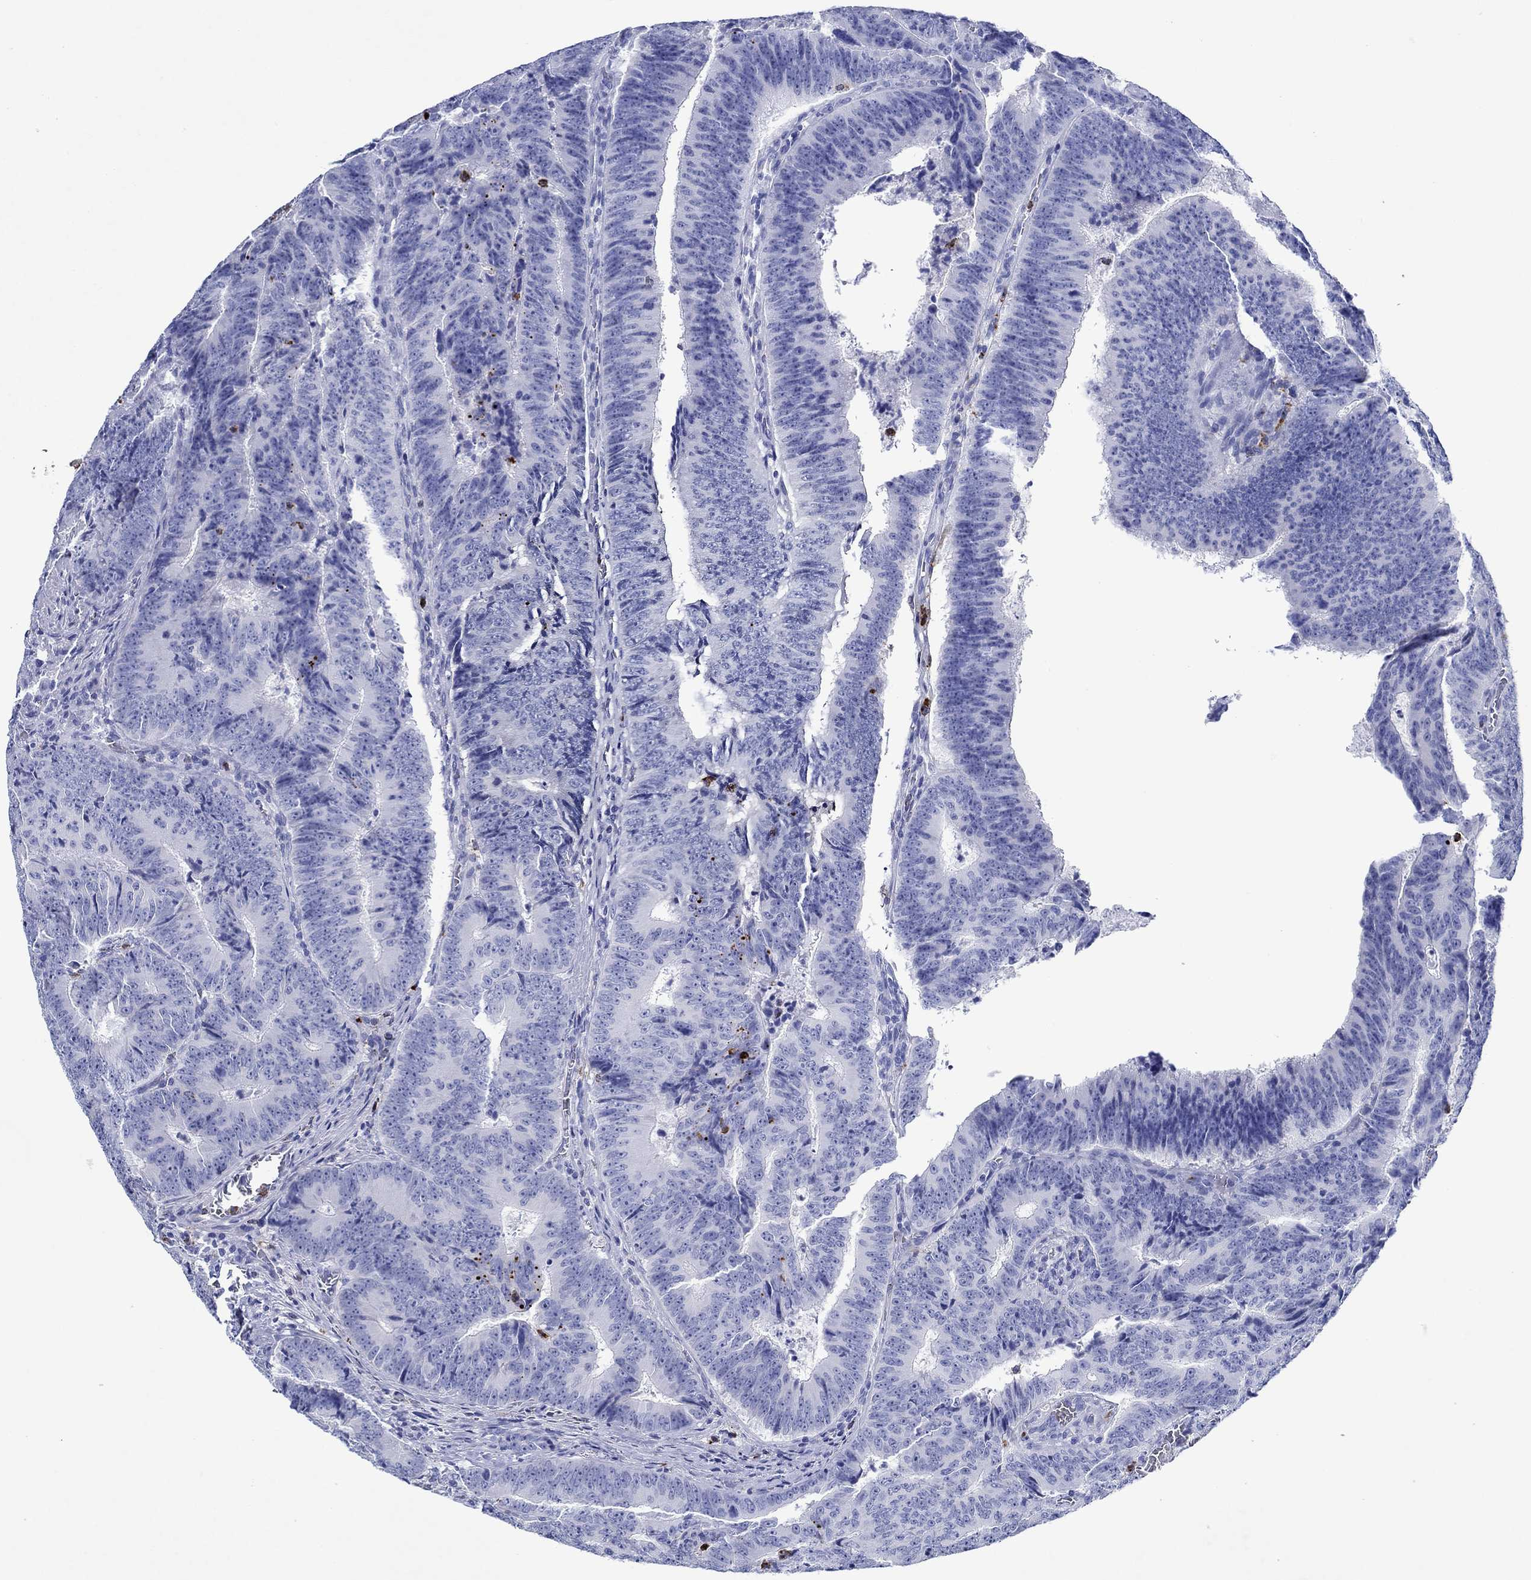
{"staining": {"intensity": "negative", "quantity": "none", "location": "none"}, "tissue": "colorectal cancer", "cell_type": "Tumor cells", "image_type": "cancer", "snomed": [{"axis": "morphology", "description": "Adenocarcinoma, NOS"}, {"axis": "topography", "description": "Colon"}], "caption": "Tumor cells are negative for brown protein staining in colorectal cancer (adenocarcinoma).", "gene": "EPX", "patient": {"sex": "female", "age": 82}}